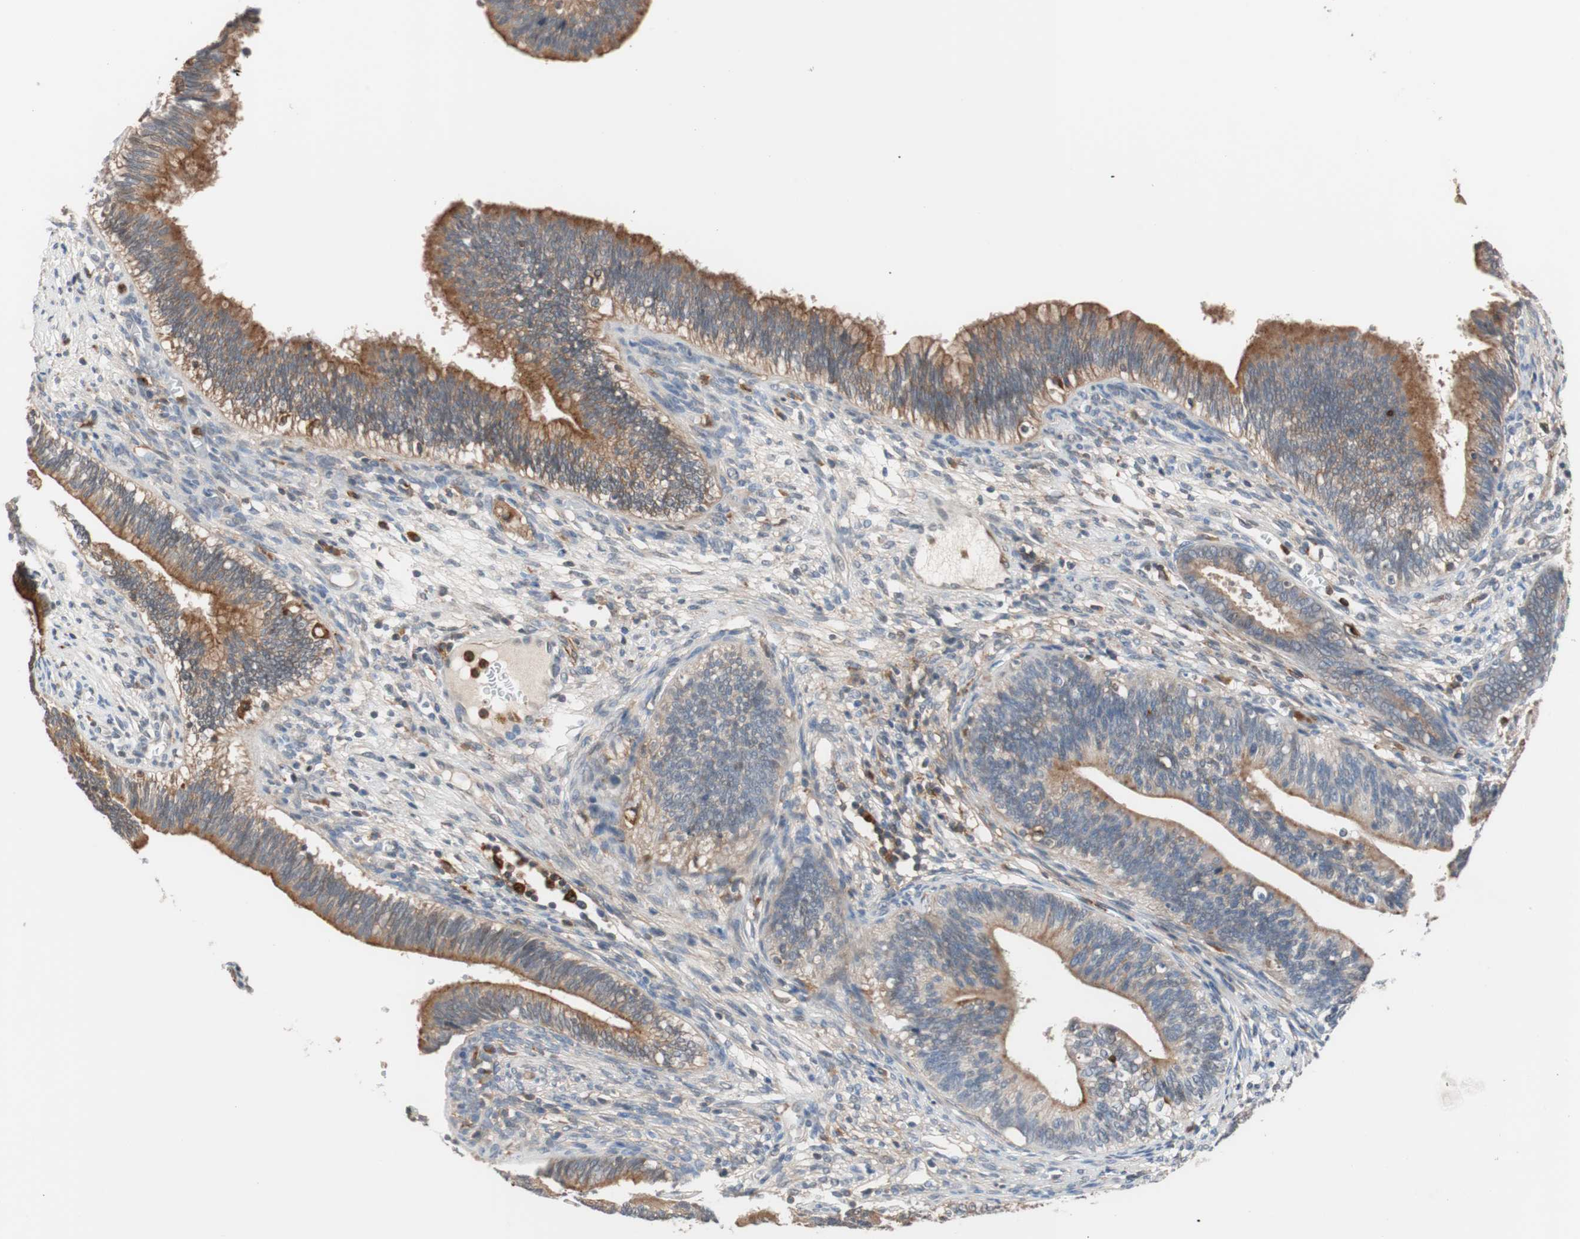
{"staining": {"intensity": "weak", "quantity": "25%-75%", "location": "cytoplasmic/membranous"}, "tissue": "cervical cancer", "cell_type": "Tumor cells", "image_type": "cancer", "snomed": [{"axis": "morphology", "description": "Adenocarcinoma, NOS"}, {"axis": "topography", "description": "Cervix"}], "caption": "A brown stain labels weak cytoplasmic/membranous expression of a protein in human cervical adenocarcinoma tumor cells.", "gene": "LITAF", "patient": {"sex": "female", "age": 44}}